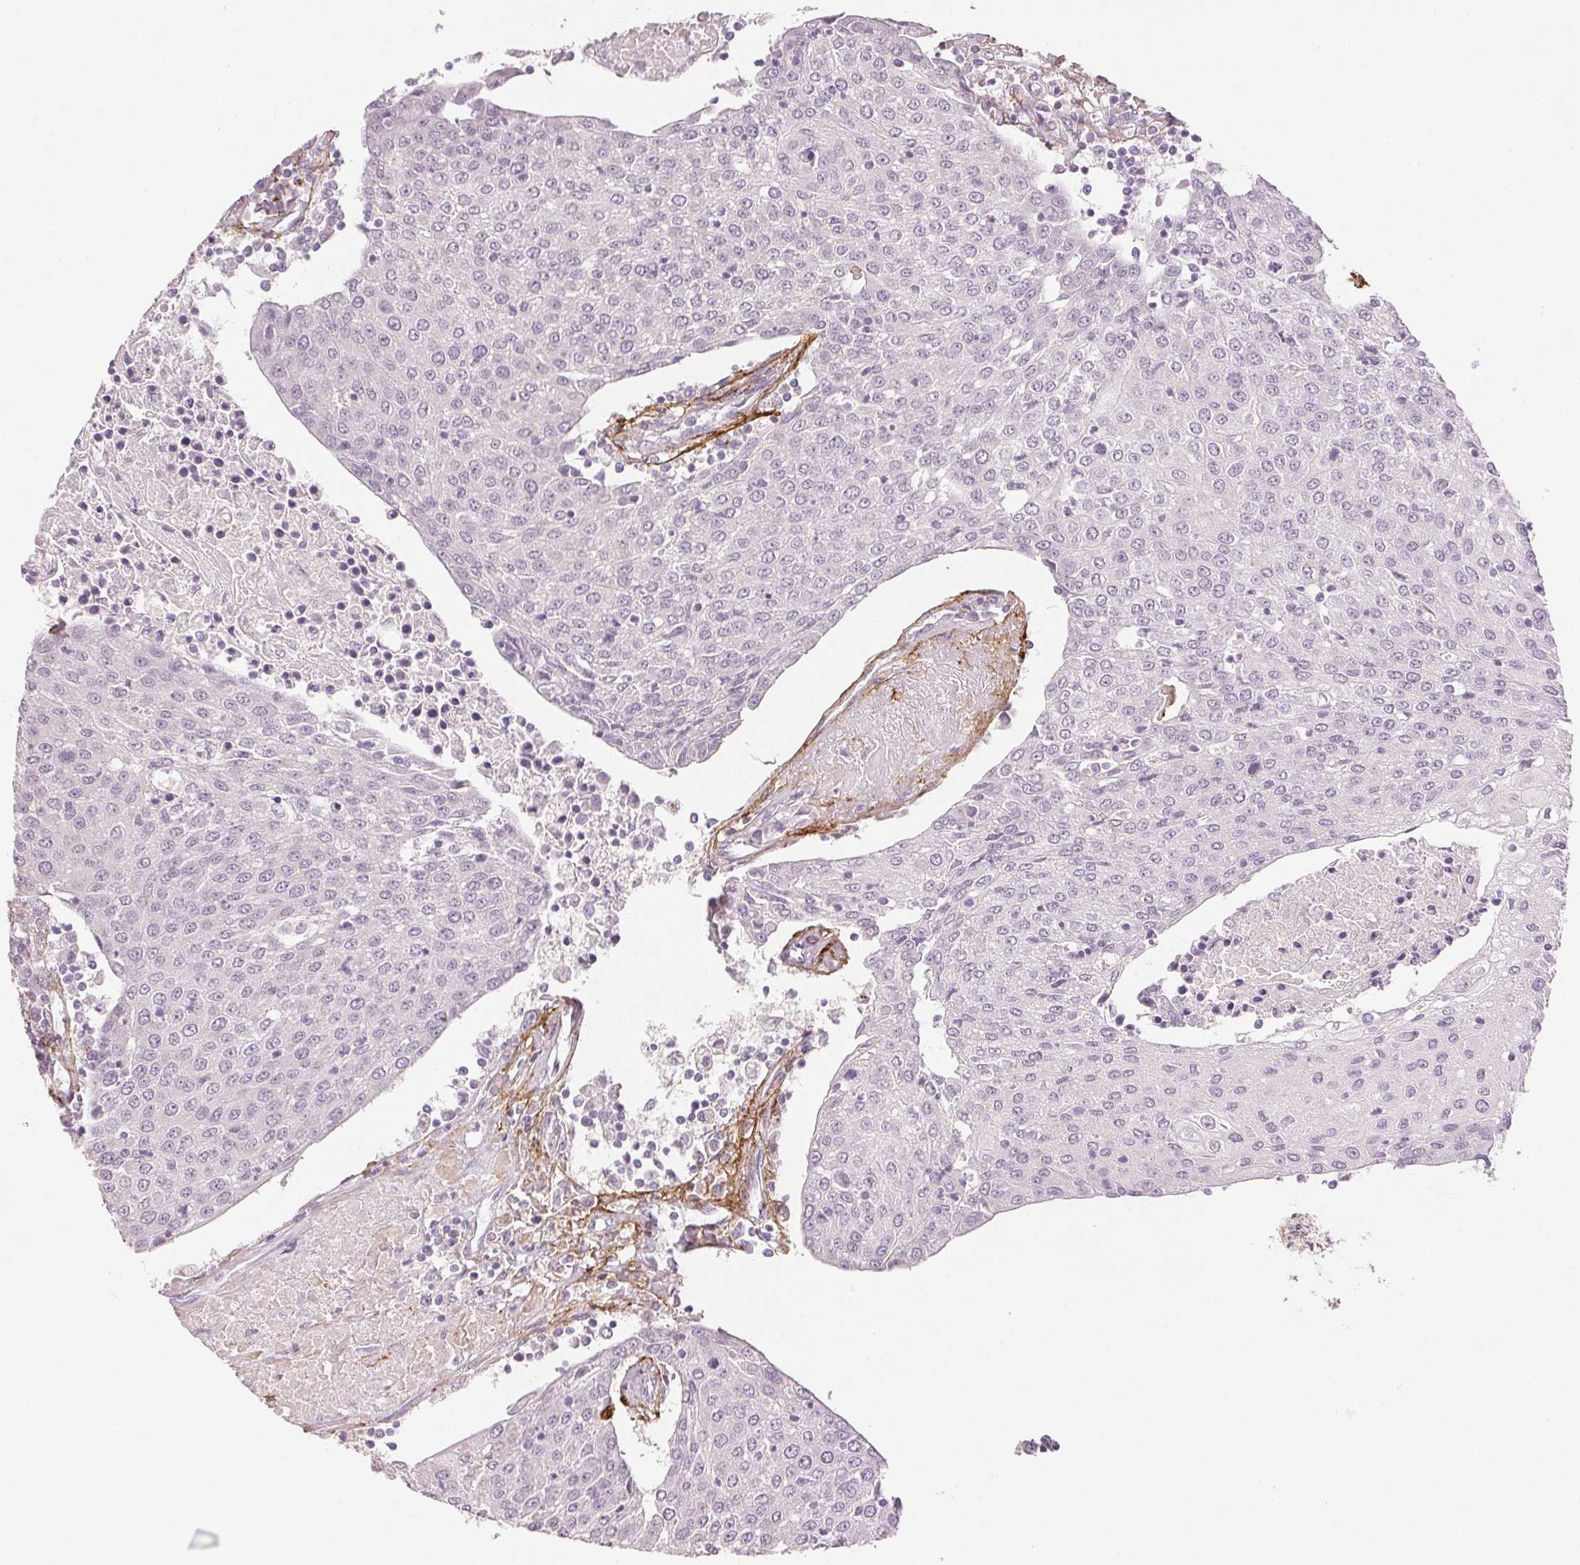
{"staining": {"intensity": "negative", "quantity": "none", "location": "none"}, "tissue": "urothelial cancer", "cell_type": "Tumor cells", "image_type": "cancer", "snomed": [{"axis": "morphology", "description": "Urothelial carcinoma, High grade"}, {"axis": "topography", "description": "Urinary bladder"}], "caption": "Immunohistochemistry (IHC) of human high-grade urothelial carcinoma exhibits no positivity in tumor cells.", "gene": "FBN1", "patient": {"sex": "female", "age": 85}}